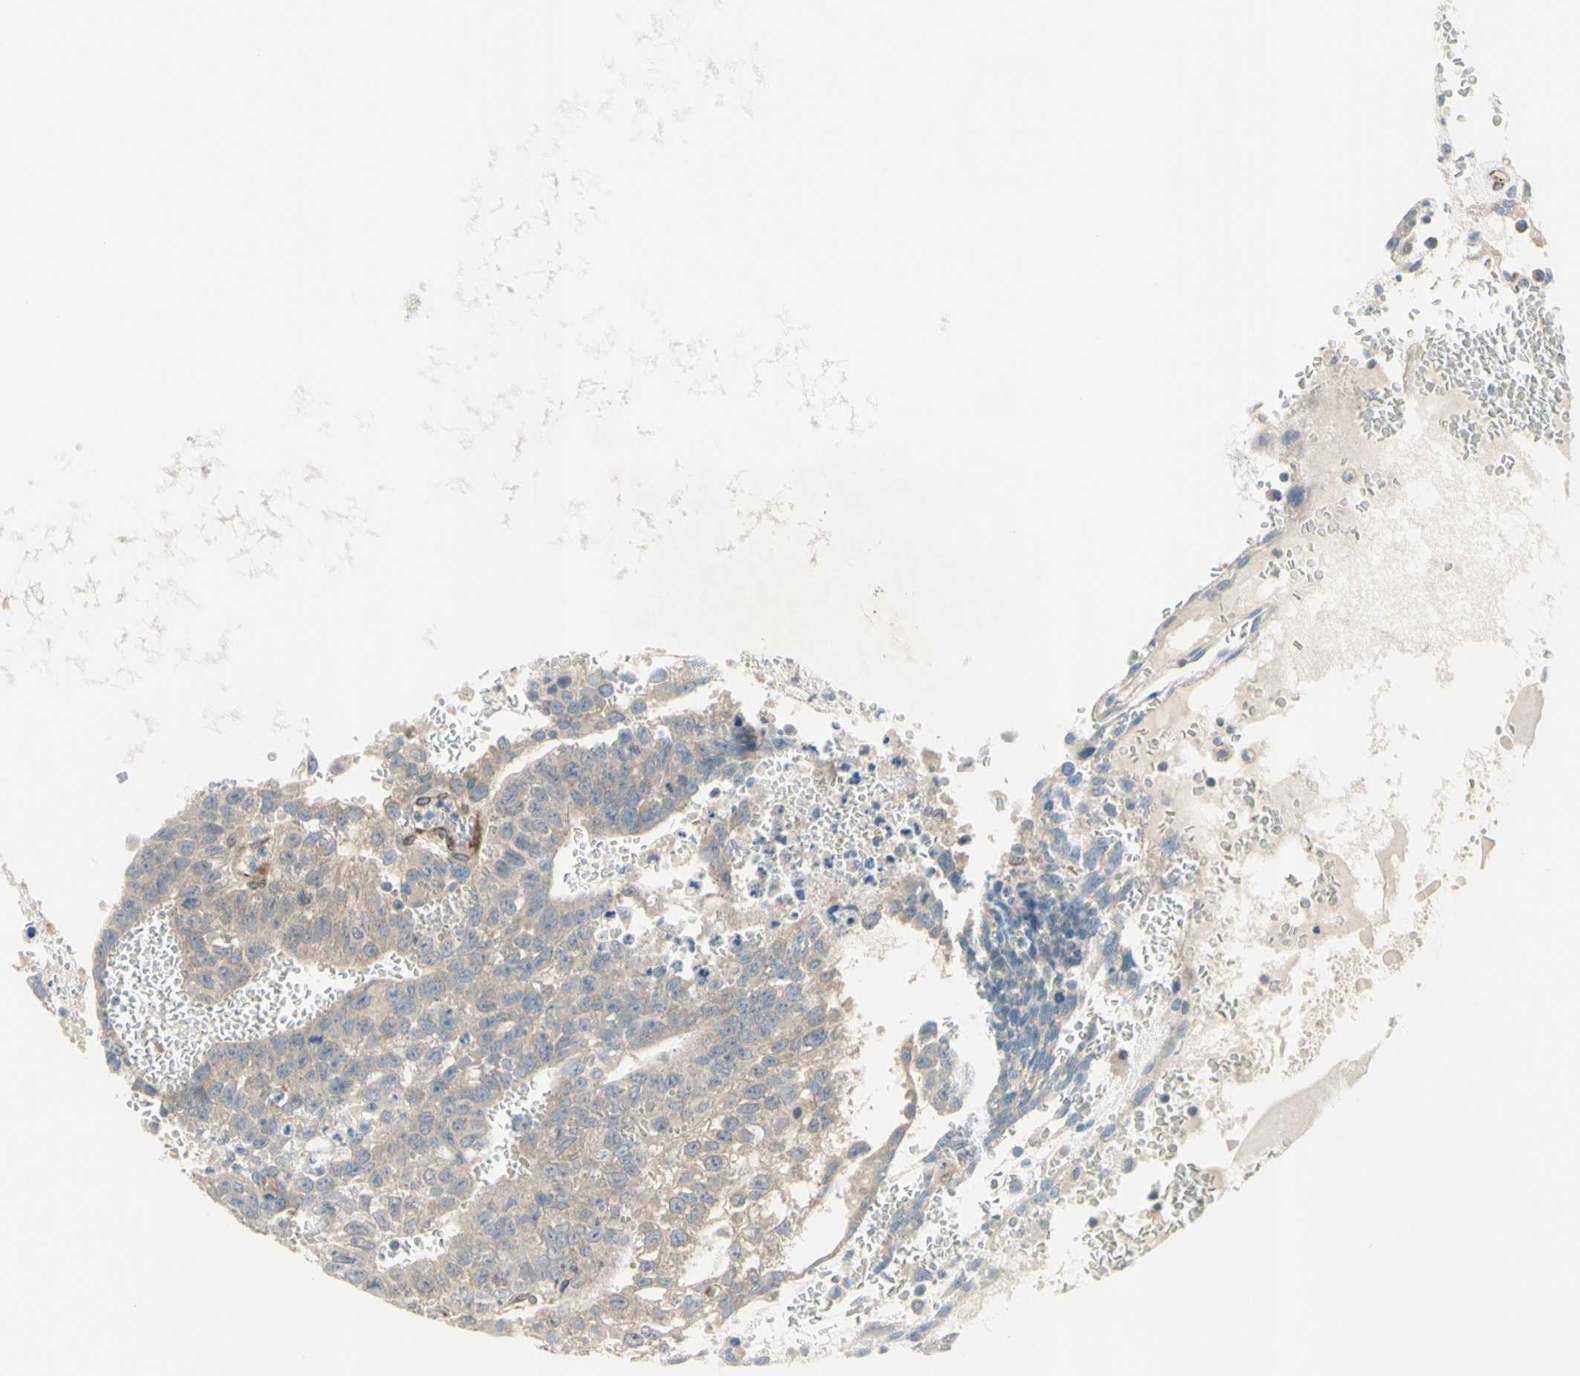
{"staining": {"intensity": "weak", "quantity": ">75%", "location": "cytoplasmic/membranous"}, "tissue": "testis cancer", "cell_type": "Tumor cells", "image_type": "cancer", "snomed": [{"axis": "morphology", "description": "Seminoma, NOS"}, {"axis": "morphology", "description": "Carcinoma, Embryonal, NOS"}, {"axis": "topography", "description": "Testis"}], "caption": "Immunohistochemical staining of human testis cancer (embryonal carcinoma) demonstrates weak cytoplasmic/membranous protein staining in approximately >75% of tumor cells.", "gene": "TRAF2", "patient": {"sex": "male", "age": 52}}